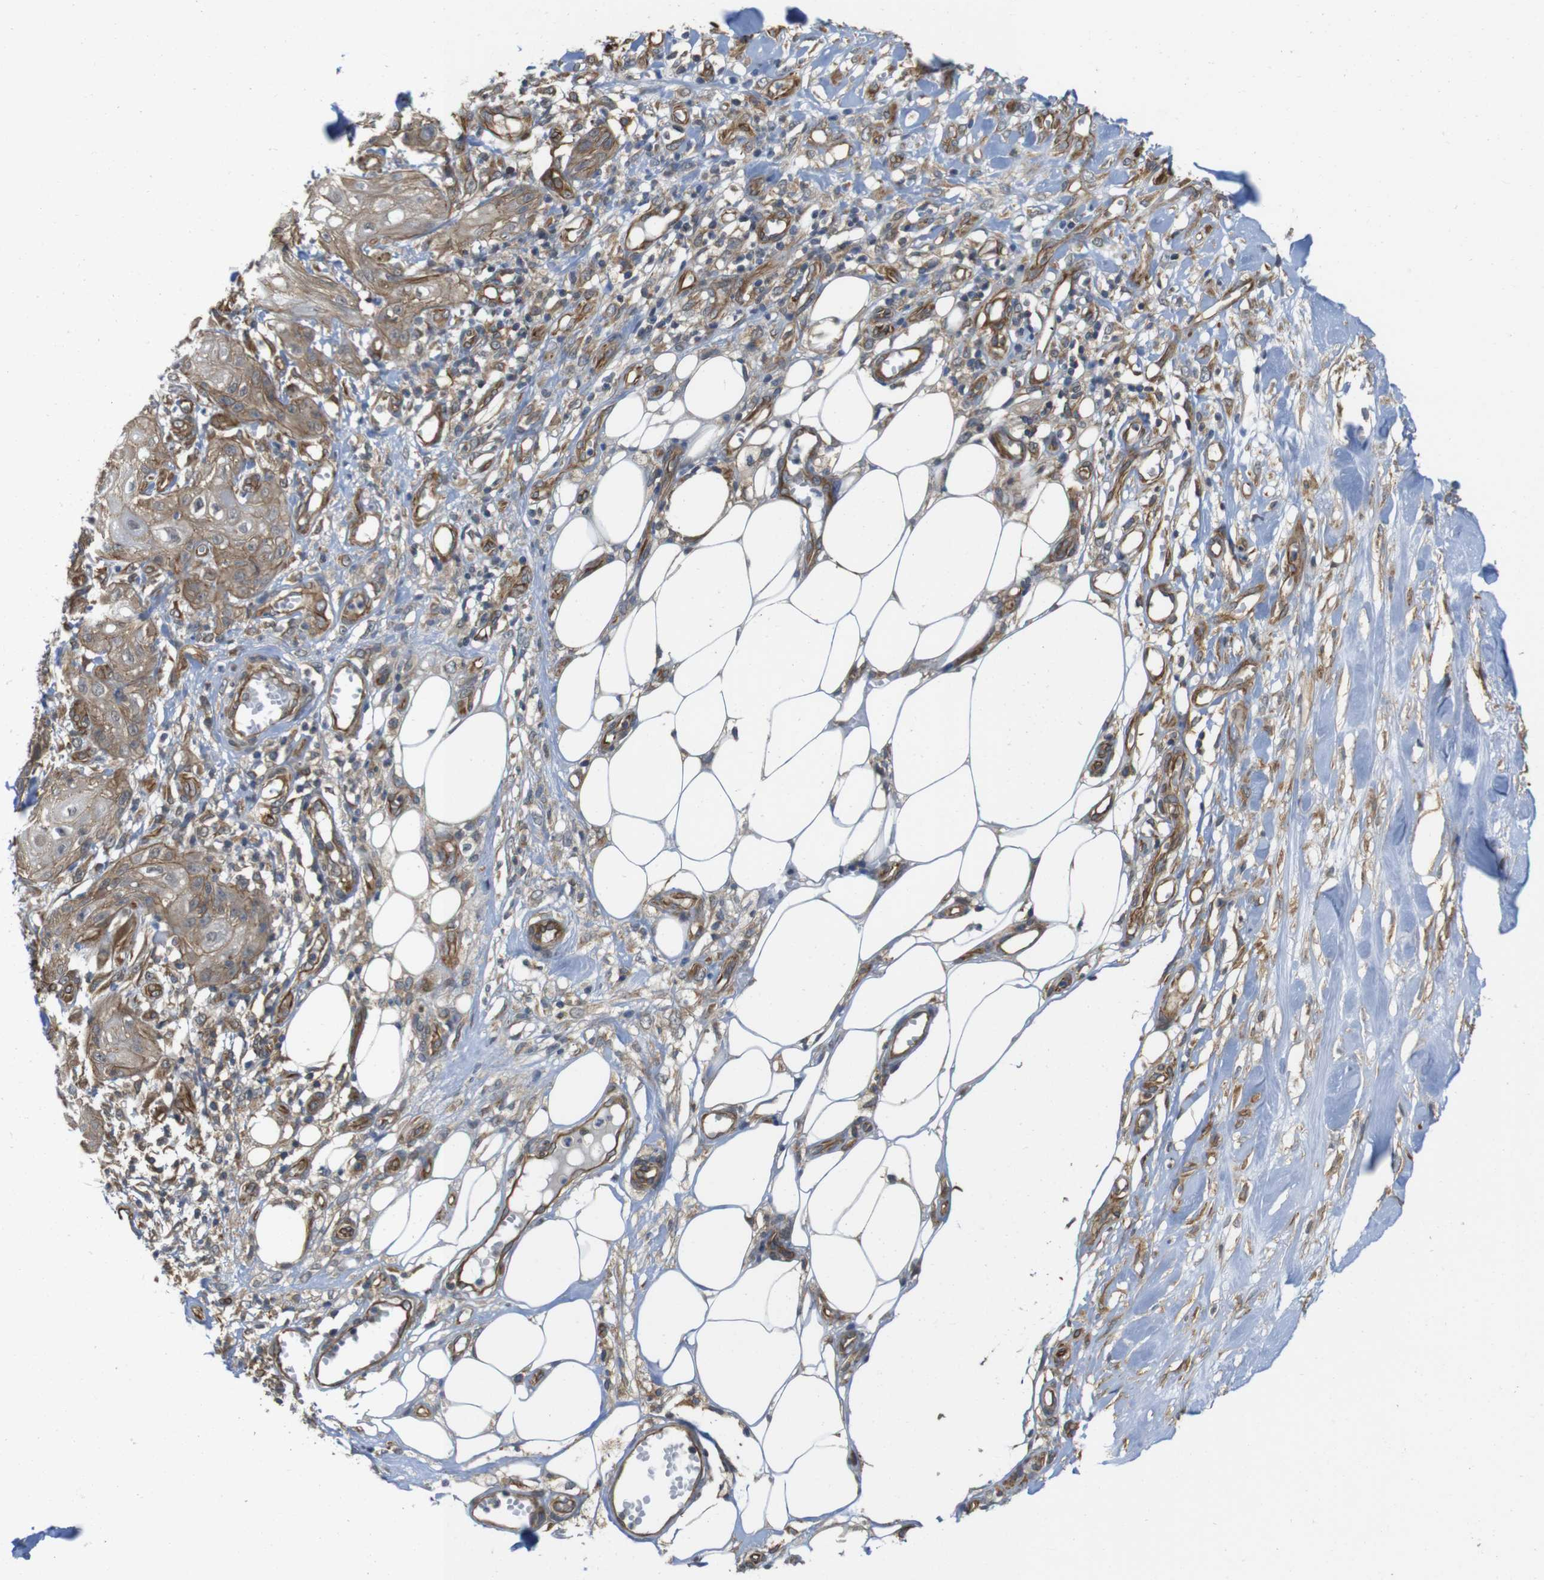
{"staining": {"intensity": "moderate", "quantity": ">75%", "location": "cytoplasmic/membranous"}, "tissue": "skin cancer", "cell_type": "Tumor cells", "image_type": "cancer", "snomed": [{"axis": "morphology", "description": "Squamous cell carcinoma, NOS"}, {"axis": "topography", "description": "Skin"}], "caption": "An image of skin cancer (squamous cell carcinoma) stained for a protein demonstrates moderate cytoplasmic/membranous brown staining in tumor cells.", "gene": "ZDHHC5", "patient": {"sex": "male", "age": 74}}